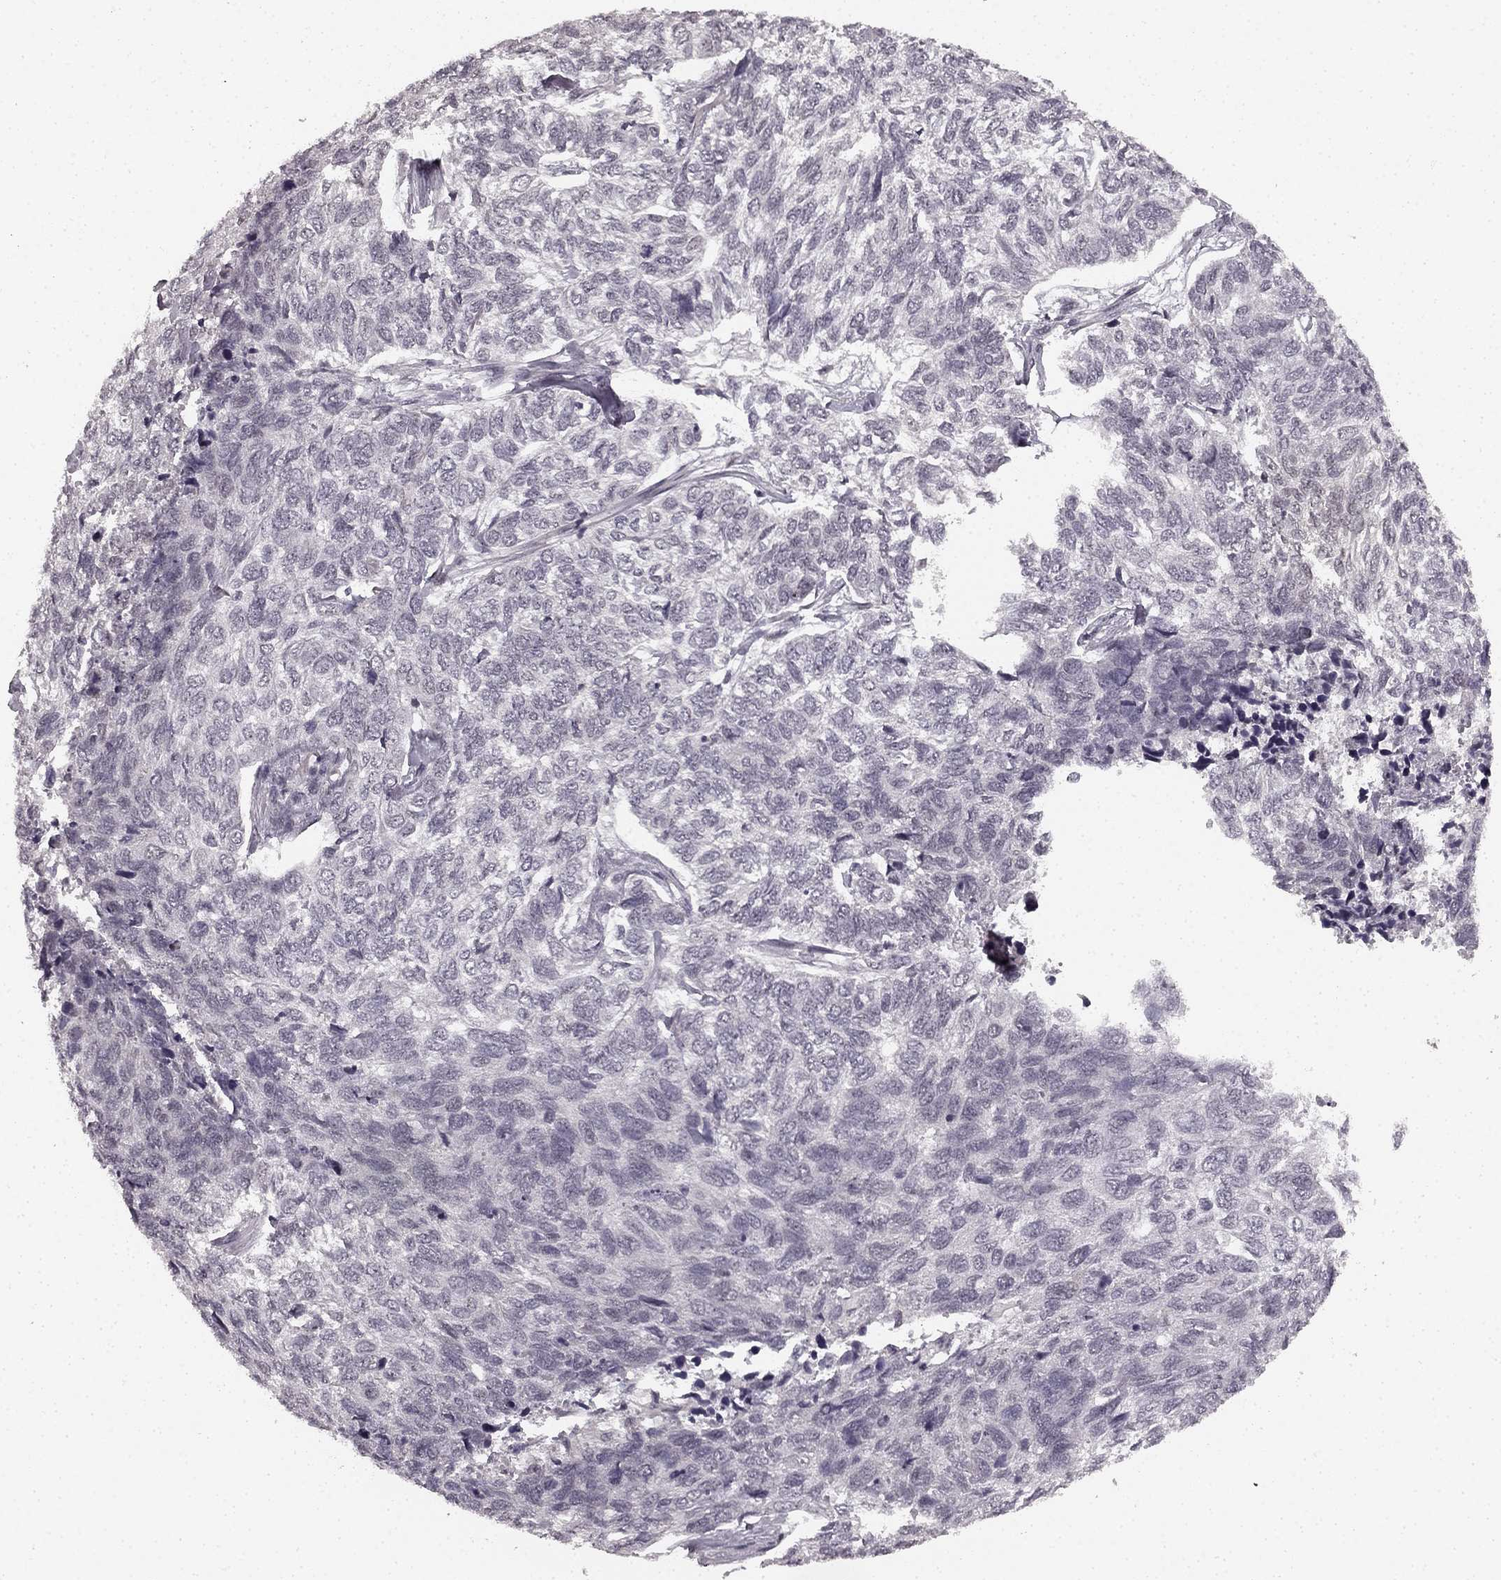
{"staining": {"intensity": "negative", "quantity": "none", "location": "none"}, "tissue": "skin cancer", "cell_type": "Tumor cells", "image_type": "cancer", "snomed": [{"axis": "morphology", "description": "Basal cell carcinoma"}, {"axis": "topography", "description": "Skin"}], "caption": "Immunohistochemistry (IHC) photomicrograph of skin basal cell carcinoma stained for a protein (brown), which exhibits no expression in tumor cells. (Immunohistochemistry (IHC), brightfield microscopy, high magnification).", "gene": "HCN4", "patient": {"sex": "female", "age": 65}}